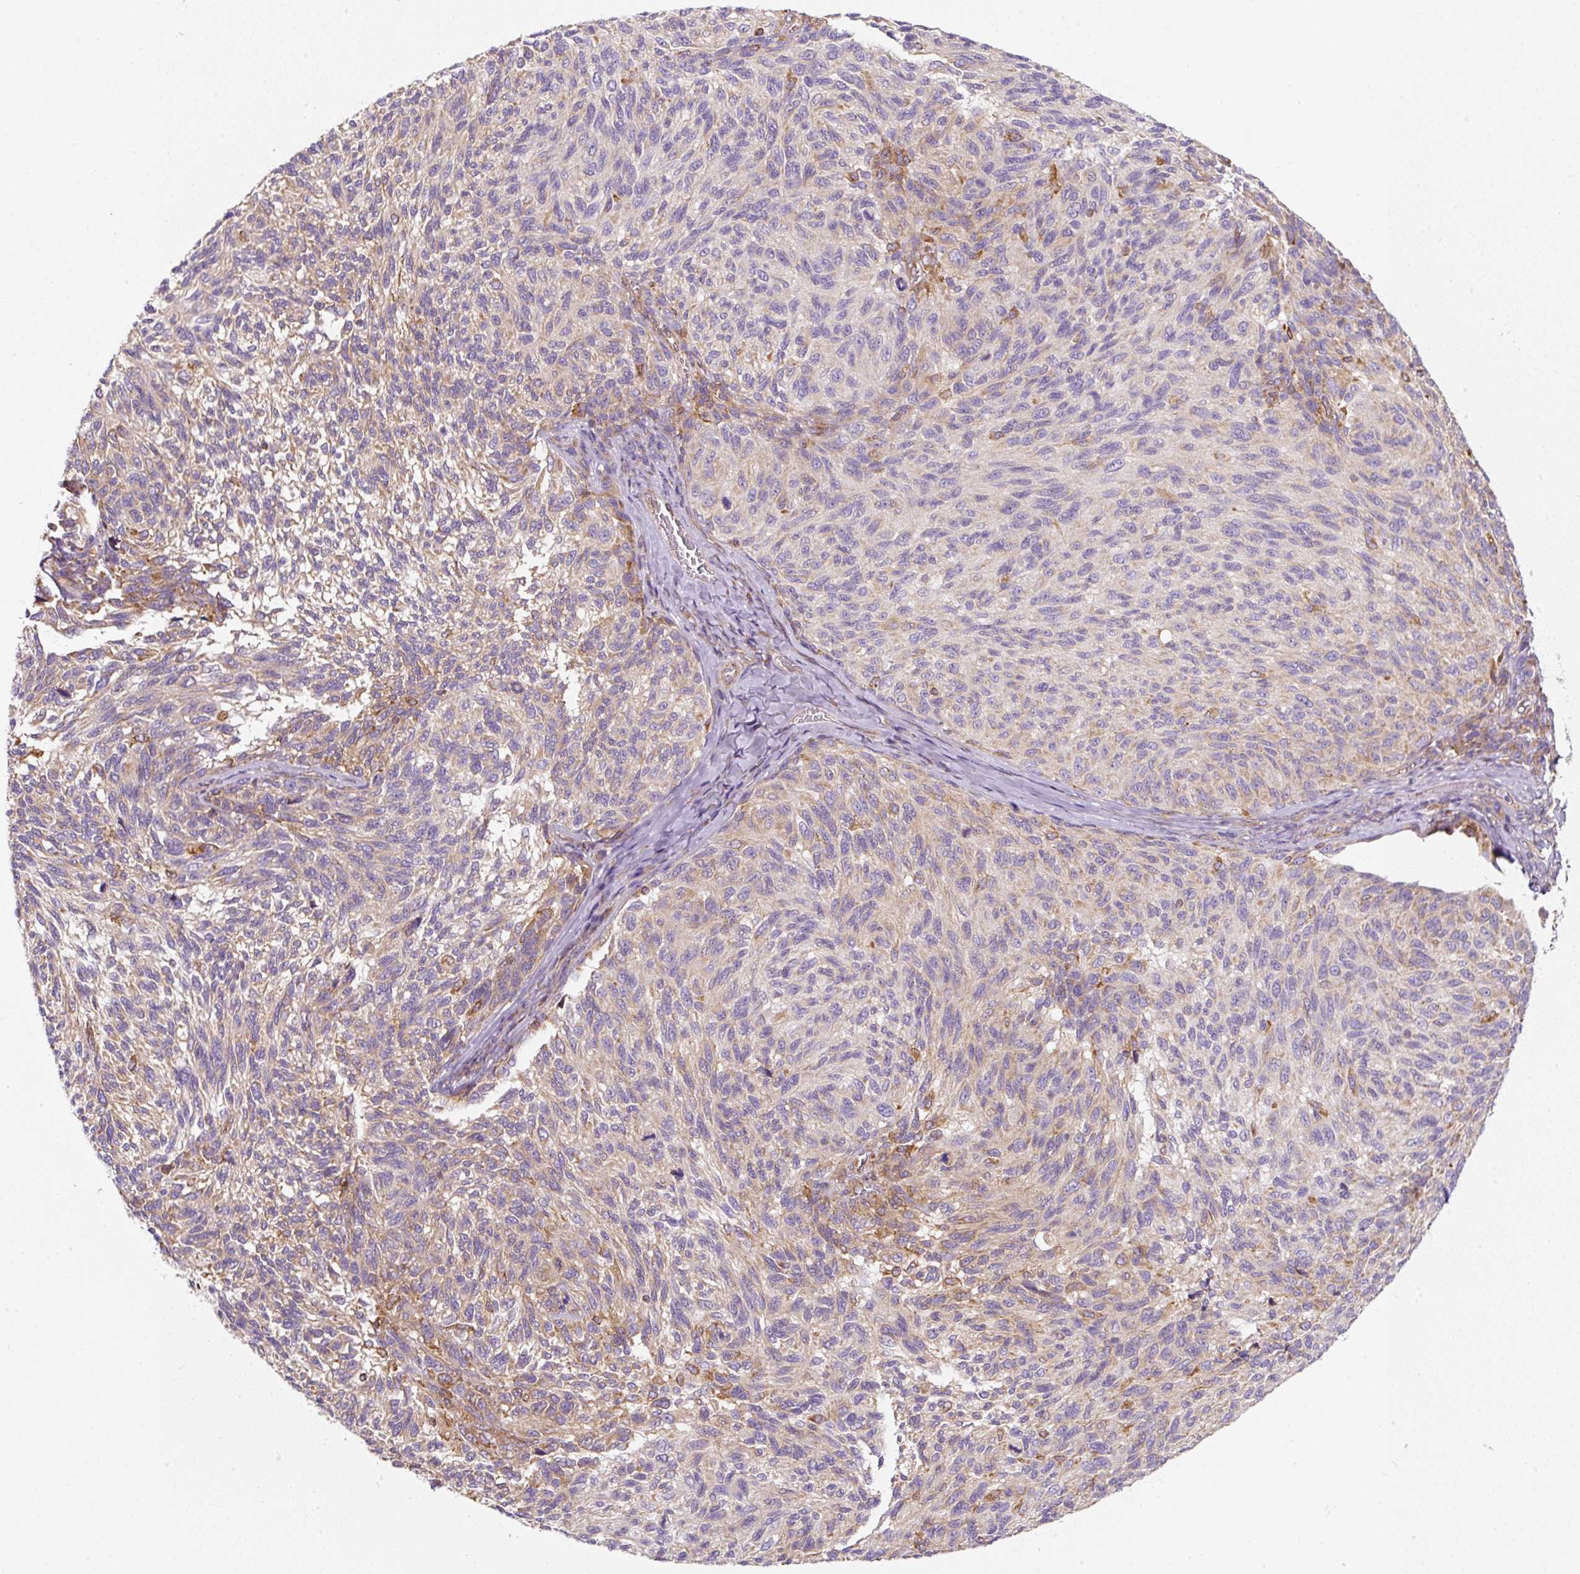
{"staining": {"intensity": "moderate", "quantity": "<25%", "location": "cytoplasmic/membranous"}, "tissue": "melanoma", "cell_type": "Tumor cells", "image_type": "cancer", "snomed": [{"axis": "morphology", "description": "Malignant melanoma, NOS"}, {"axis": "topography", "description": "Skin"}], "caption": "Protein staining exhibits moderate cytoplasmic/membranous expression in approximately <25% of tumor cells in malignant melanoma.", "gene": "ERAP2", "patient": {"sex": "female", "age": 73}}